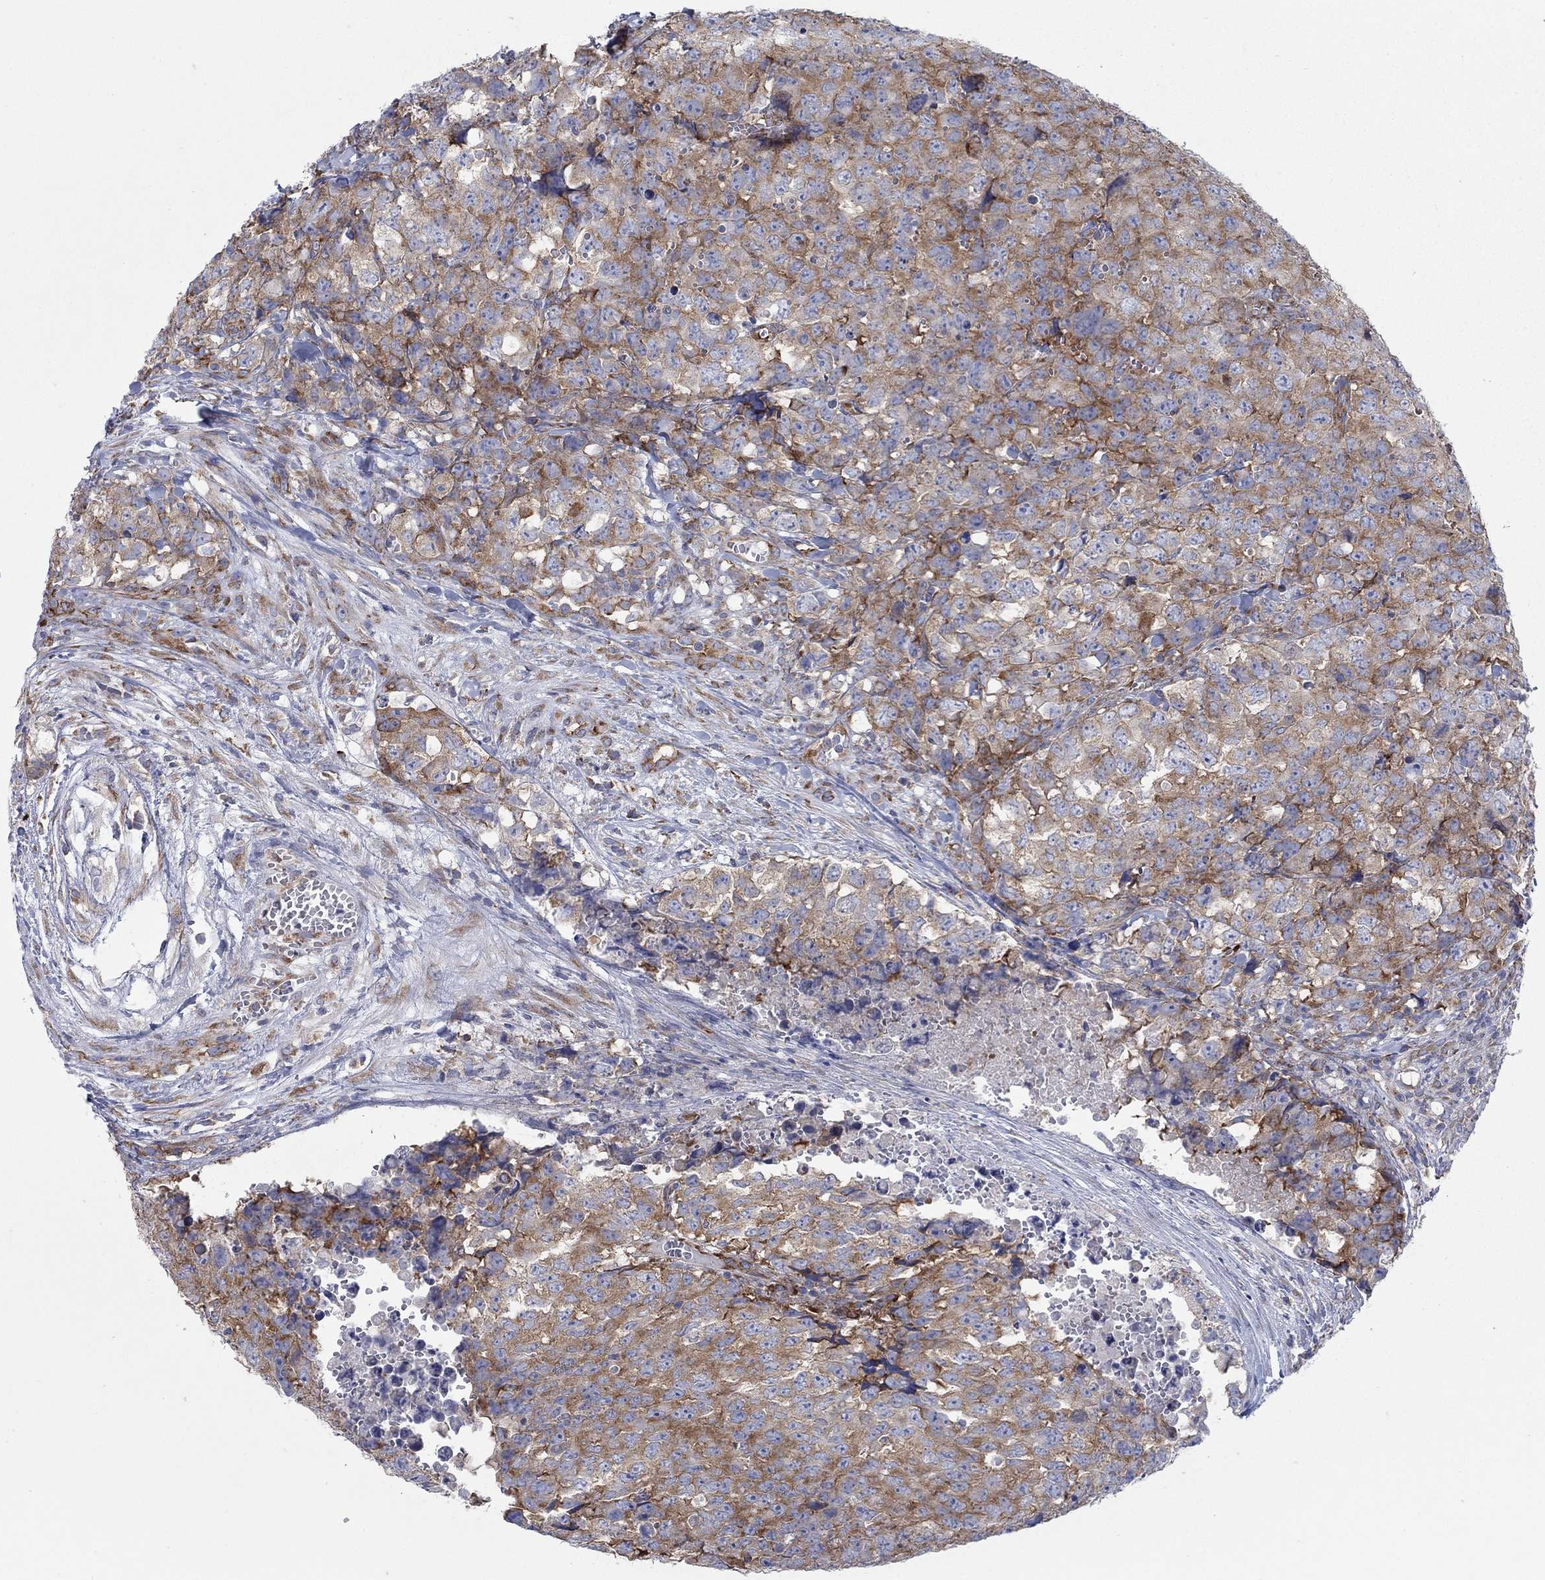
{"staining": {"intensity": "strong", "quantity": "25%-75%", "location": "cytoplasmic/membranous"}, "tissue": "testis cancer", "cell_type": "Tumor cells", "image_type": "cancer", "snomed": [{"axis": "morphology", "description": "Carcinoma, Embryonal, NOS"}, {"axis": "topography", "description": "Testis"}], "caption": "High-power microscopy captured an immunohistochemistry (IHC) histopathology image of embryonal carcinoma (testis), revealing strong cytoplasmic/membranous expression in approximately 25%-75% of tumor cells.", "gene": "TMEM59", "patient": {"sex": "male", "age": 23}}